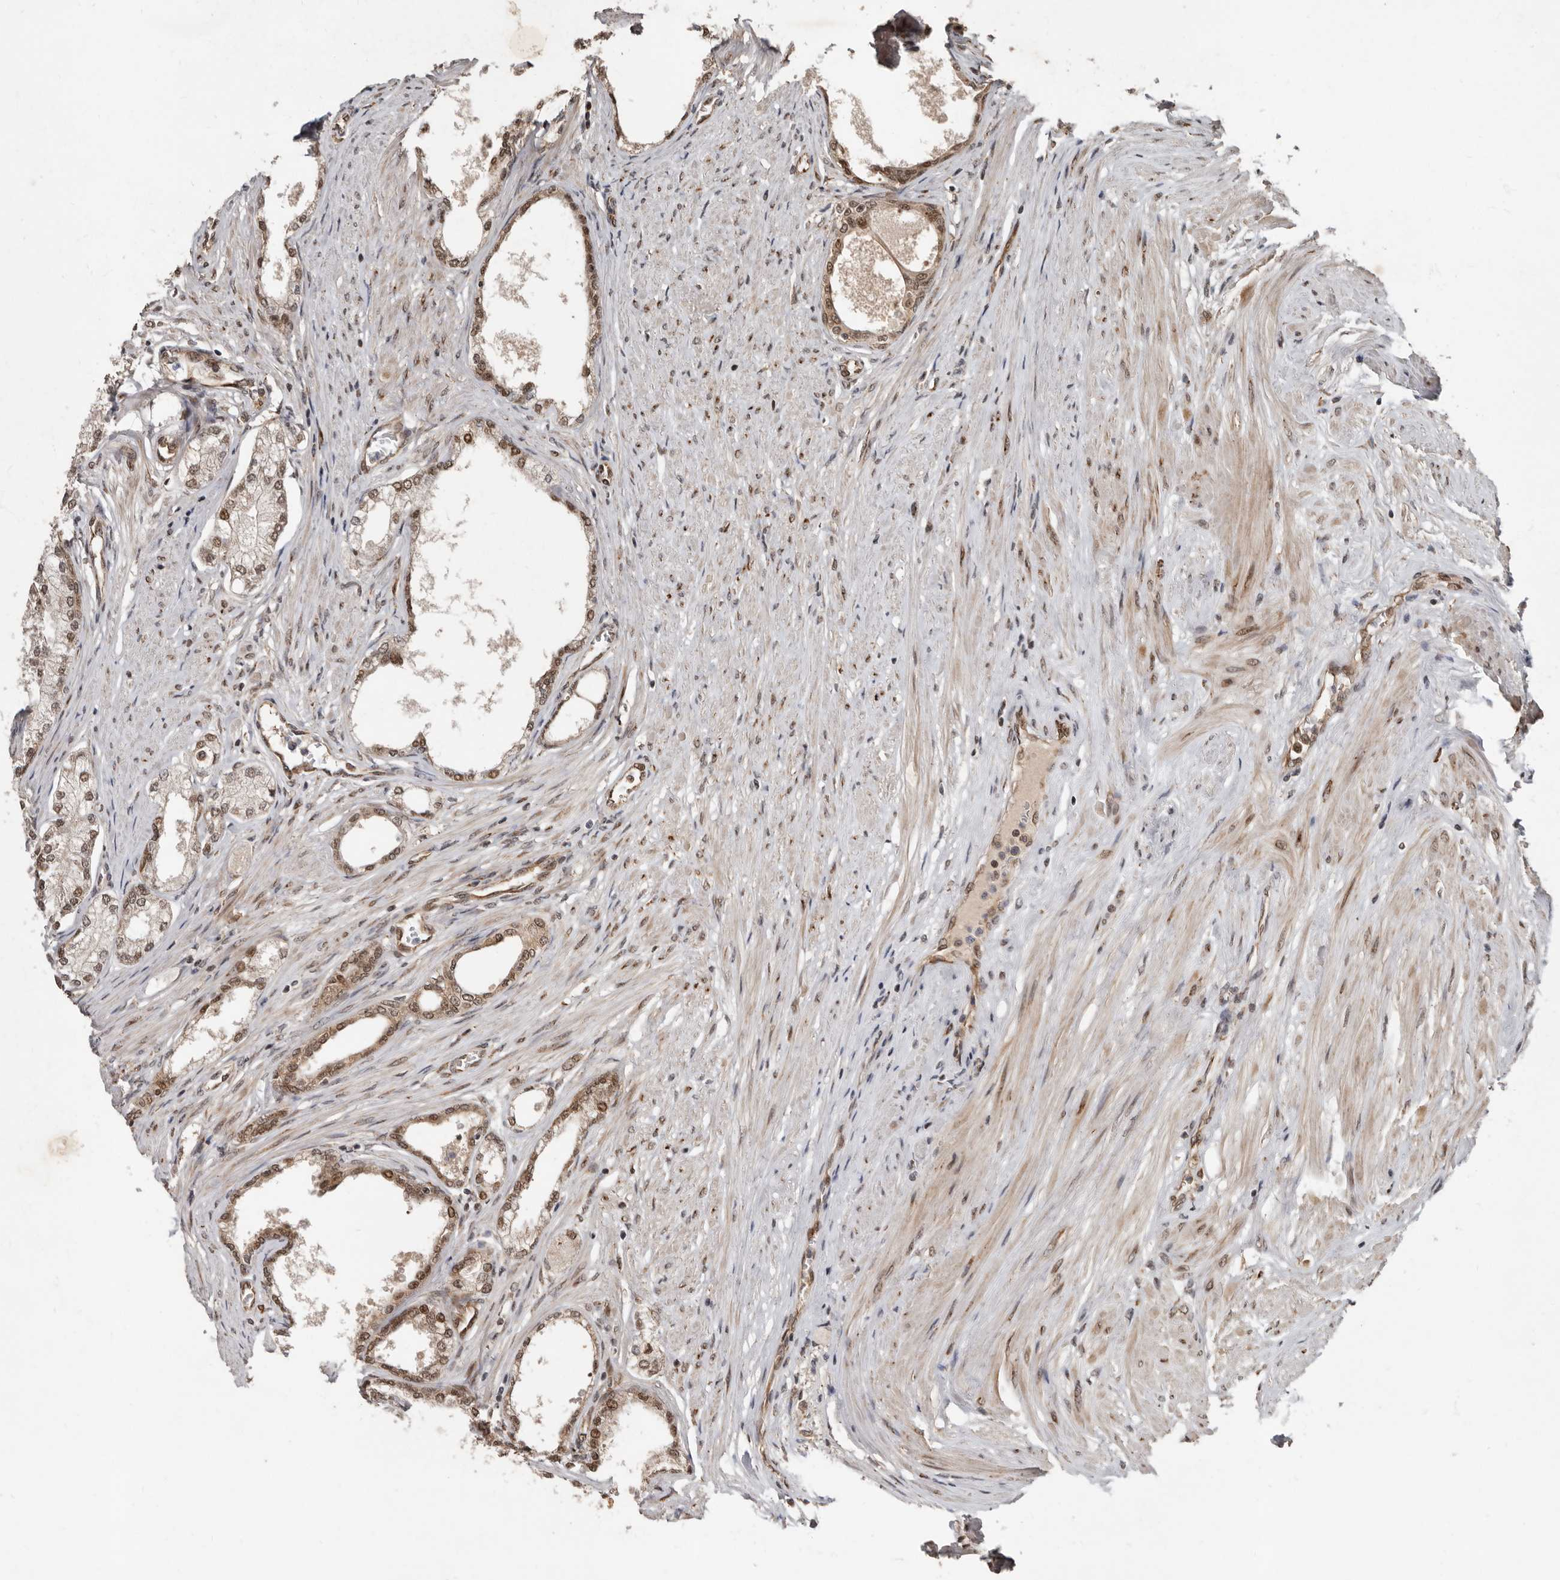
{"staining": {"intensity": "moderate", "quantity": ">75%", "location": "cytoplasmic/membranous,nuclear"}, "tissue": "prostate", "cell_type": "Glandular cells", "image_type": "normal", "snomed": [{"axis": "morphology", "description": "Normal tissue, NOS"}, {"axis": "morphology", "description": "Urothelial carcinoma, Low grade"}, {"axis": "topography", "description": "Urinary bladder"}, {"axis": "topography", "description": "Prostate"}], "caption": "IHC staining of normal prostate, which reveals medium levels of moderate cytoplasmic/membranous,nuclear positivity in approximately >75% of glandular cells indicating moderate cytoplasmic/membranous,nuclear protein staining. The staining was performed using DAB (3,3'-diaminobenzidine) (brown) for protein detection and nuclei were counterstained in hematoxylin (blue).", "gene": "LRGUK", "patient": {"sex": "male", "age": 60}}